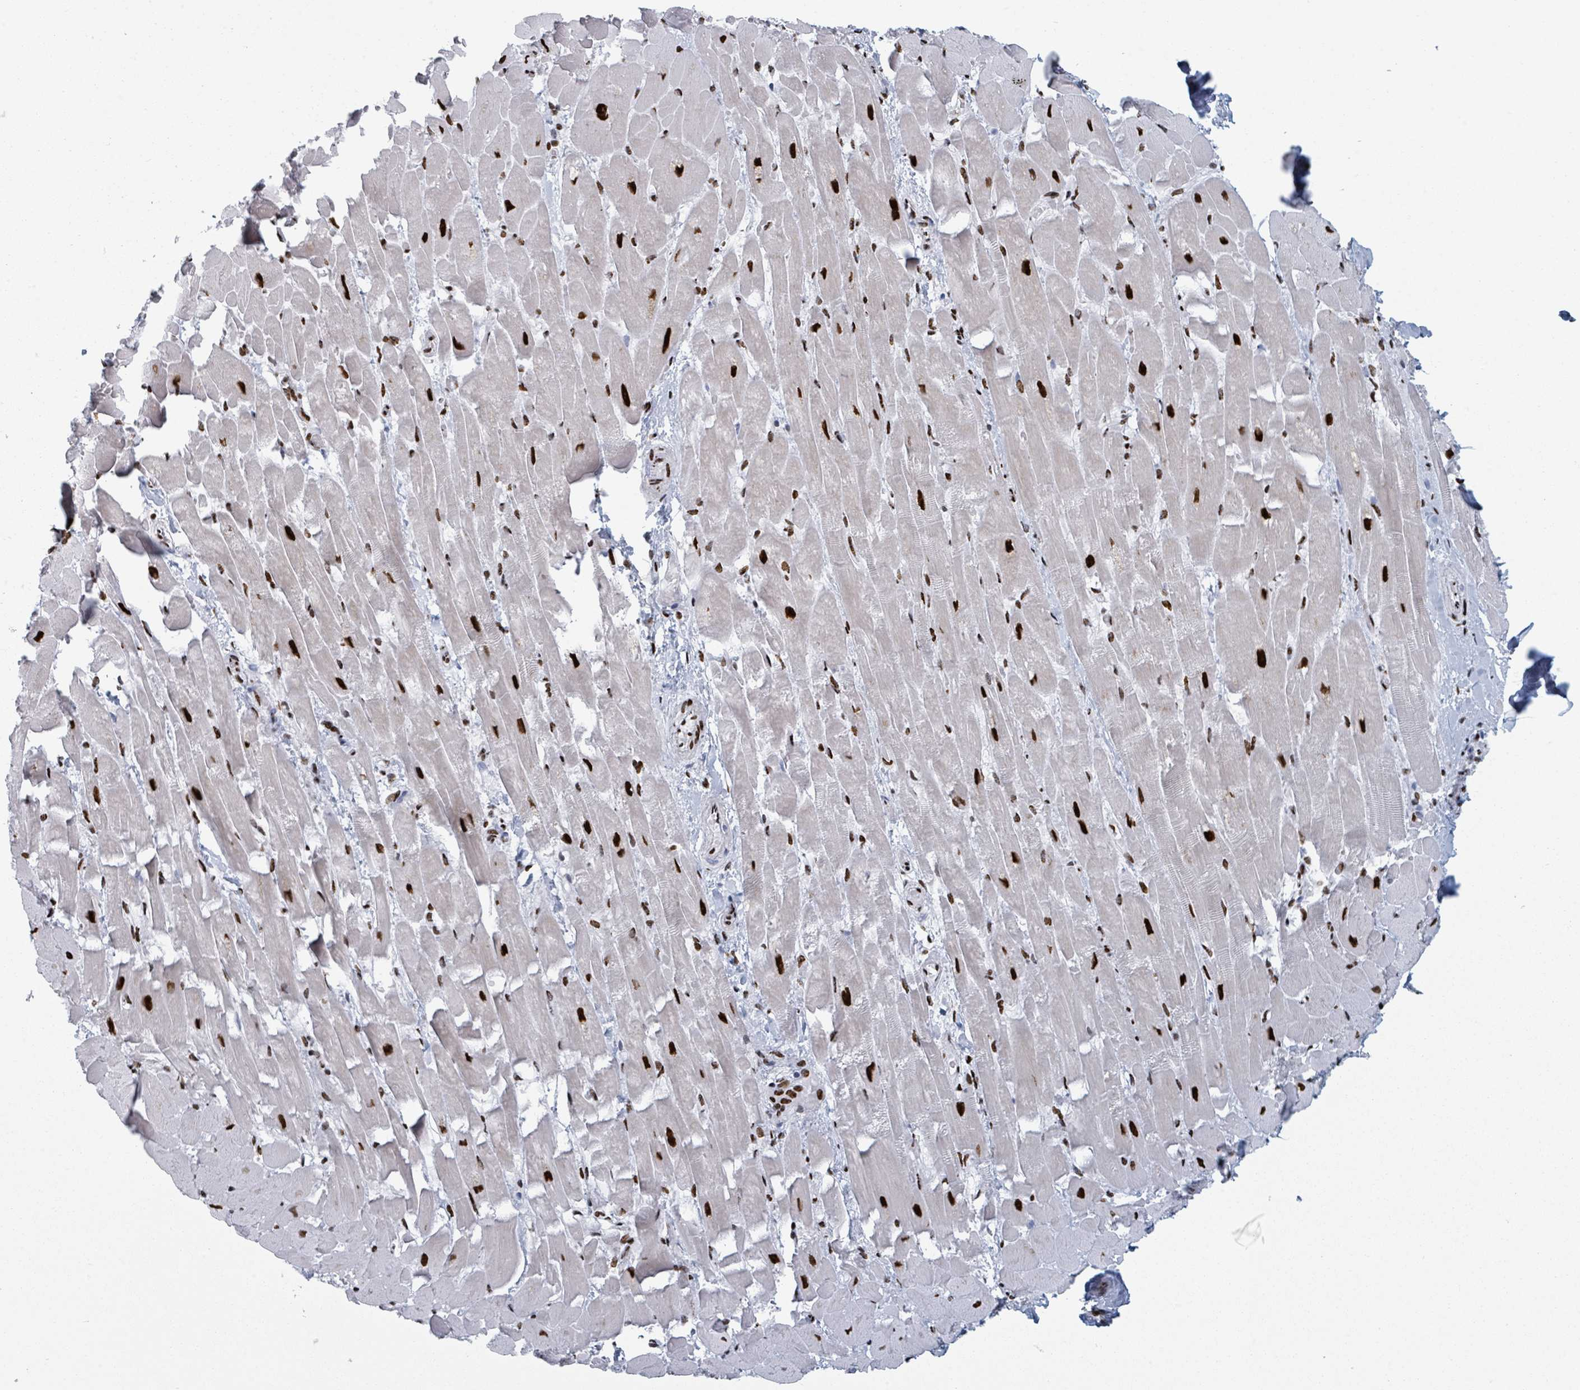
{"staining": {"intensity": "strong", "quantity": ">75%", "location": "nuclear"}, "tissue": "heart muscle", "cell_type": "Cardiomyocytes", "image_type": "normal", "snomed": [{"axis": "morphology", "description": "Normal tissue, NOS"}, {"axis": "topography", "description": "Heart"}], "caption": "The image exhibits staining of unremarkable heart muscle, revealing strong nuclear protein staining (brown color) within cardiomyocytes.", "gene": "DHX16", "patient": {"sex": "male", "age": 37}}